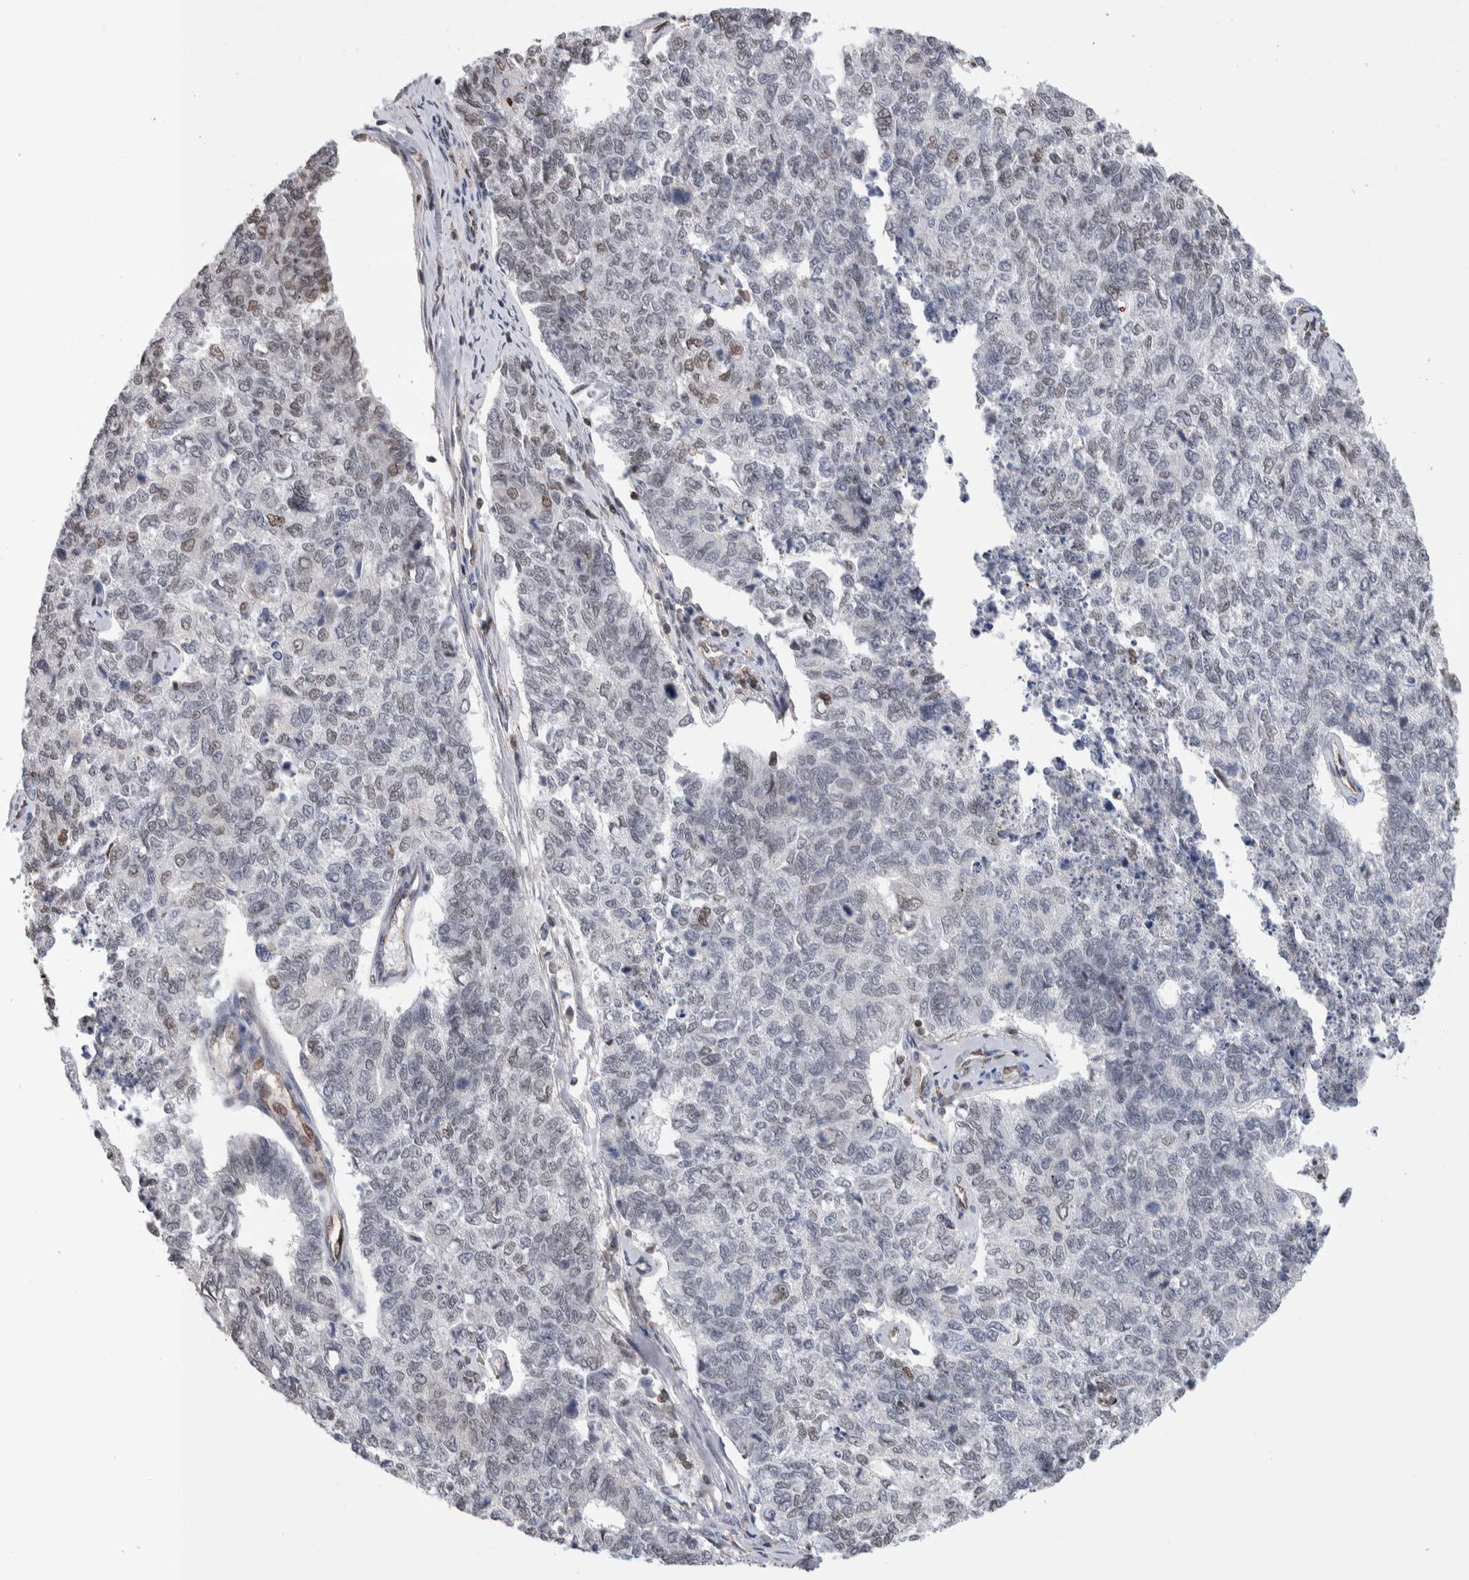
{"staining": {"intensity": "weak", "quantity": "<25%", "location": "nuclear"}, "tissue": "cervical cancer", "cell_type": "Tumor cells", "image_type": "cancer", "snomed": [{"axis": "morphology", "description": "Squamous cell carcinoma, NOS"}, {"axis": "topography", "description": "Cervix"}], "caption": "Cervical cancer was stained to show a protein in brown. There is no significant staining in tumor cells. (Brightfield microscopy of DAB immunohistochemistry (IHC) at high magnification).", "gene": "ZBTB49", "patient": {"sex": "female", "age": 63}}